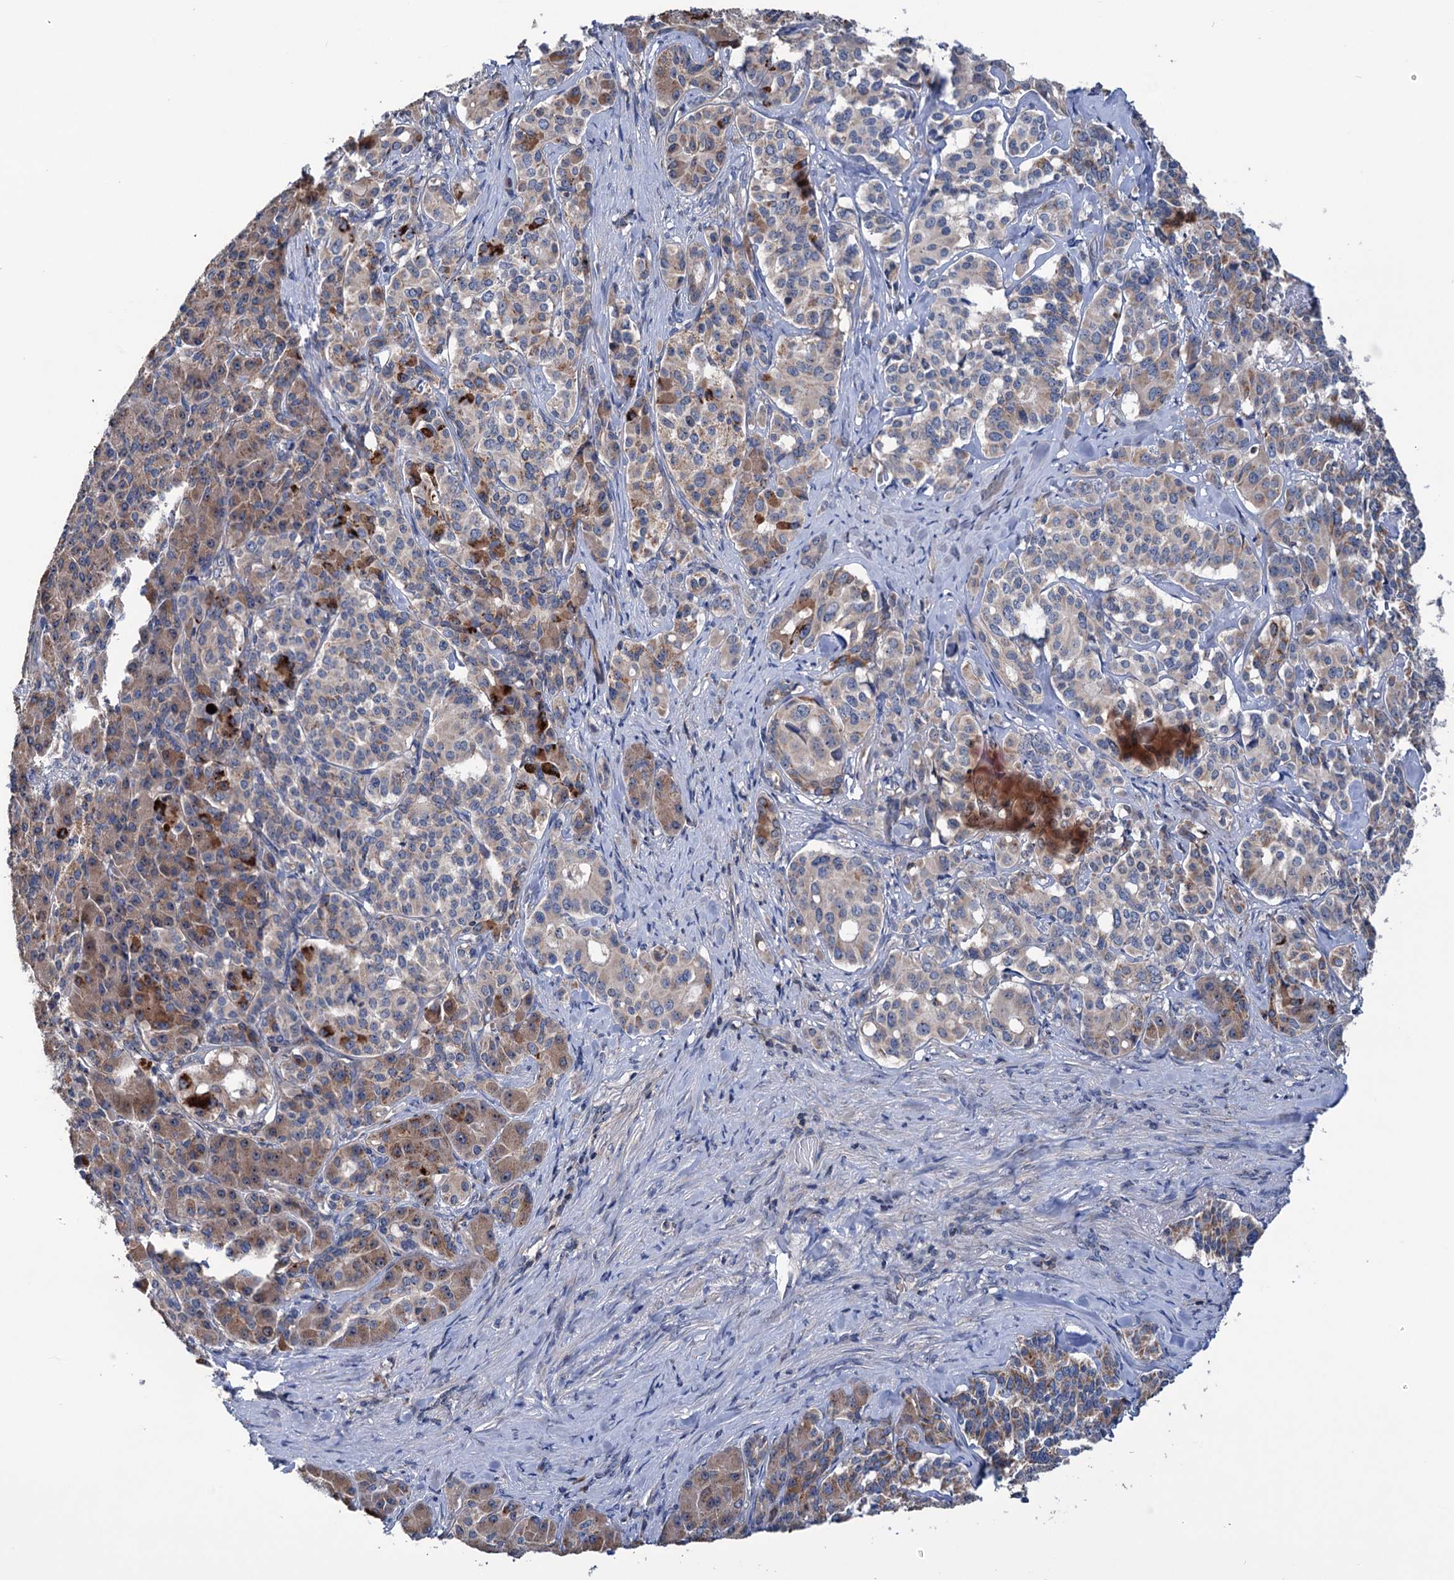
{"staining": {"intensity": "moderate", "quantity": "25%-75%", "location": "cytoplasmic/membranous"}, "tissue": "pancreatic cancer", "cell_type": "Tumor cells", "image_type": "cancer", "snomed": [{"axis": "morphology", "description": "Adenocarcinoma, NOS"}, {"axis": "topography", "description": "Pancreas"}], "caption": "A medium amount of moderate cytoplasmic/membranous staining is present in about 25%-75% of tumor cells in pancreatic cancer (adenocarcinoma) tissue. (DAB IHC with brightfield microscopy, high magnification).", "gene": "HTR3B", "patient": {"sex": "female", "age": 74}}